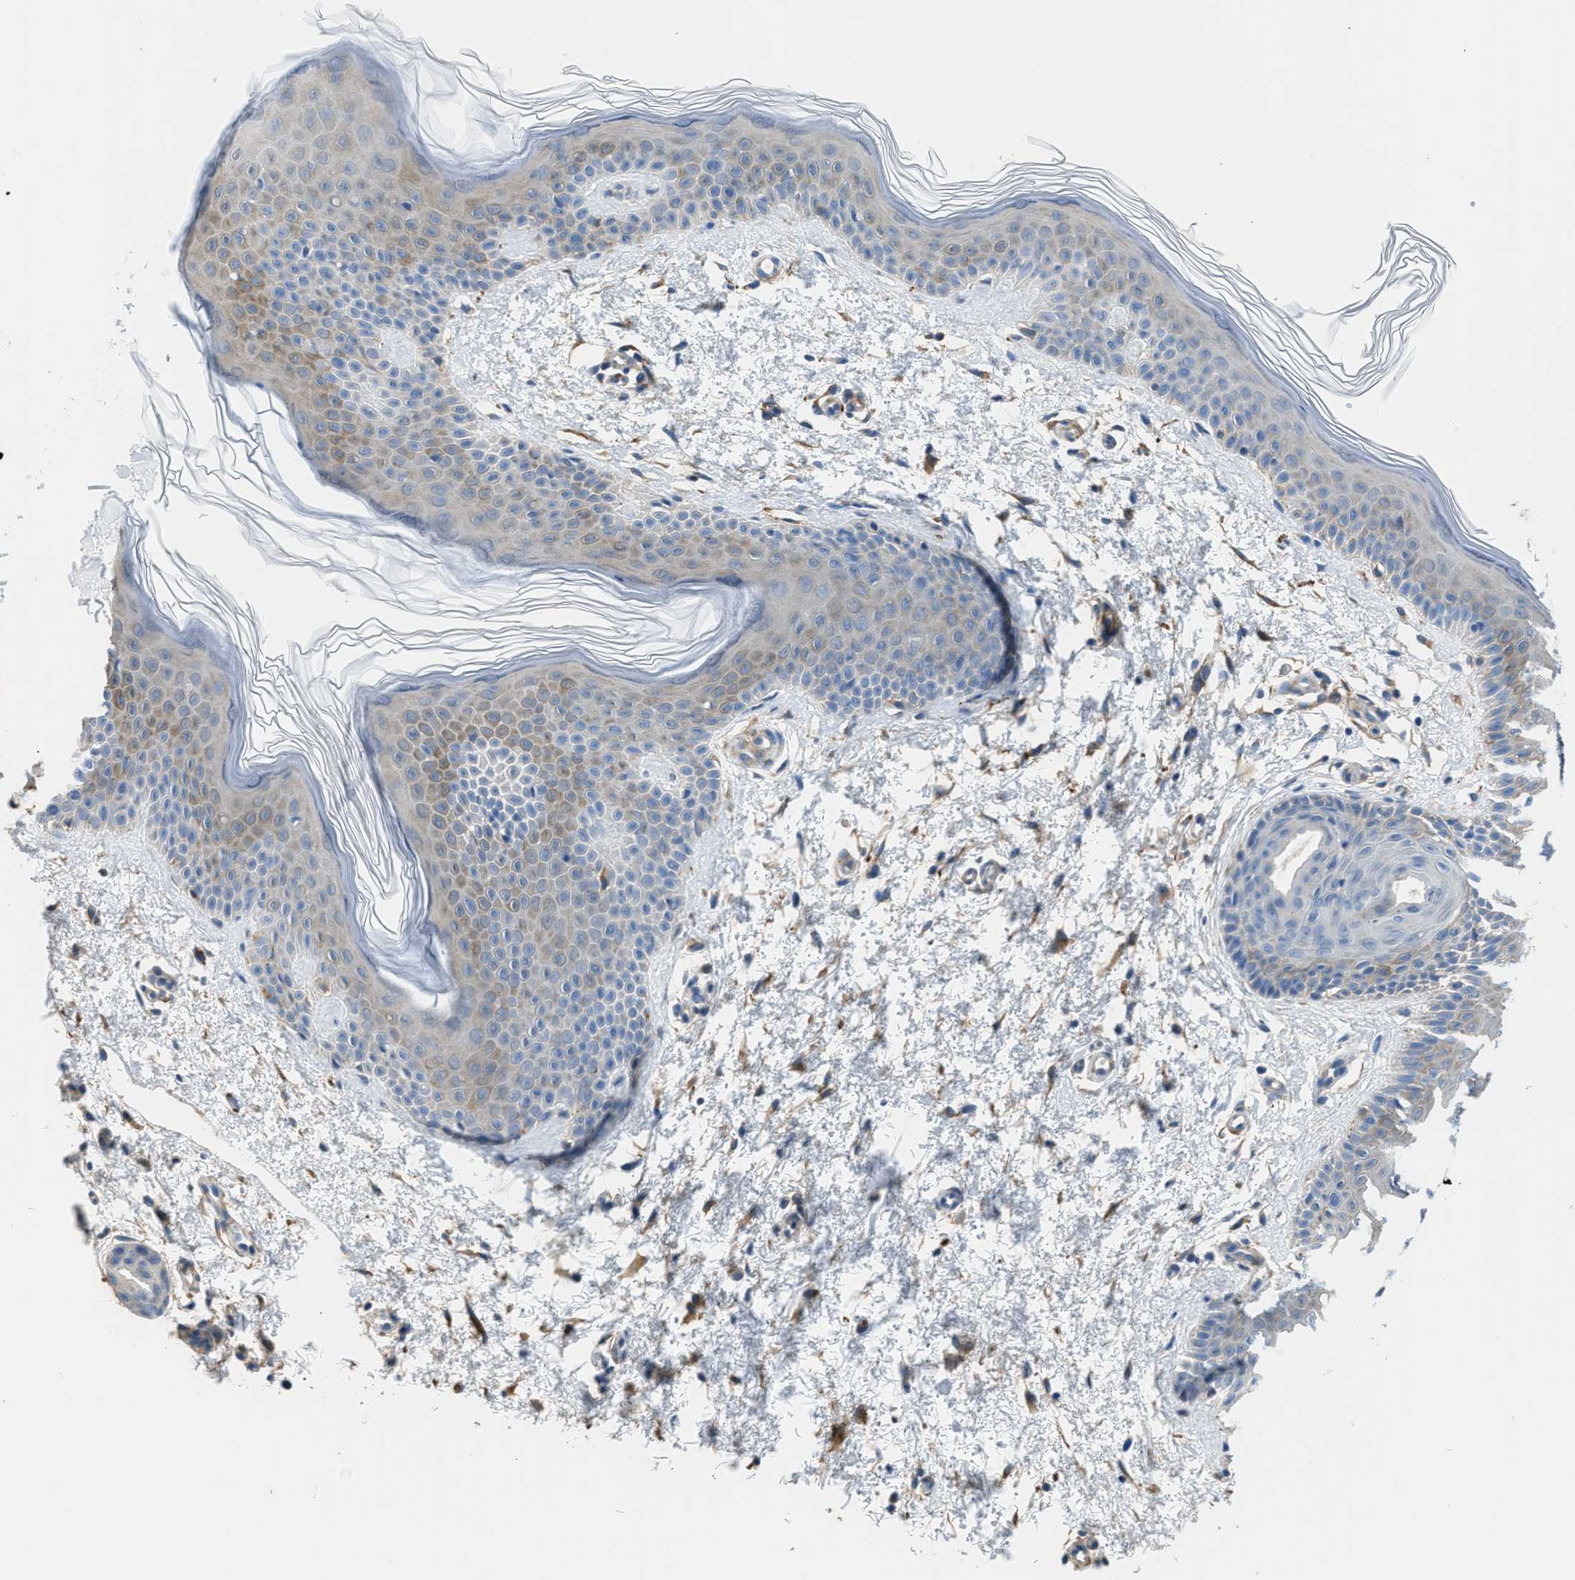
{"staining": {"intensity": "moderate", "quantity": ">75%", "location": "cytoplasmic/membranous"}, "tissue": "skin", "cell_type": "Fibroblasts", "image_type": "normal", "snomed": [{"axis": "morphology", "description": "Normal tissue, NOS"}, {"axis": "morphology", "description": "Malignant melanoma, NOS"}, {"axis": "topography", "description": "Skin"}], "caption": "Fibroblasts reveal medium levels of moderate cytoplasmic/membranous expression in about >75% of cells in benign skin.", "gene": "ZSWIM5", "patient": {"sex": "male", "age": 83}}